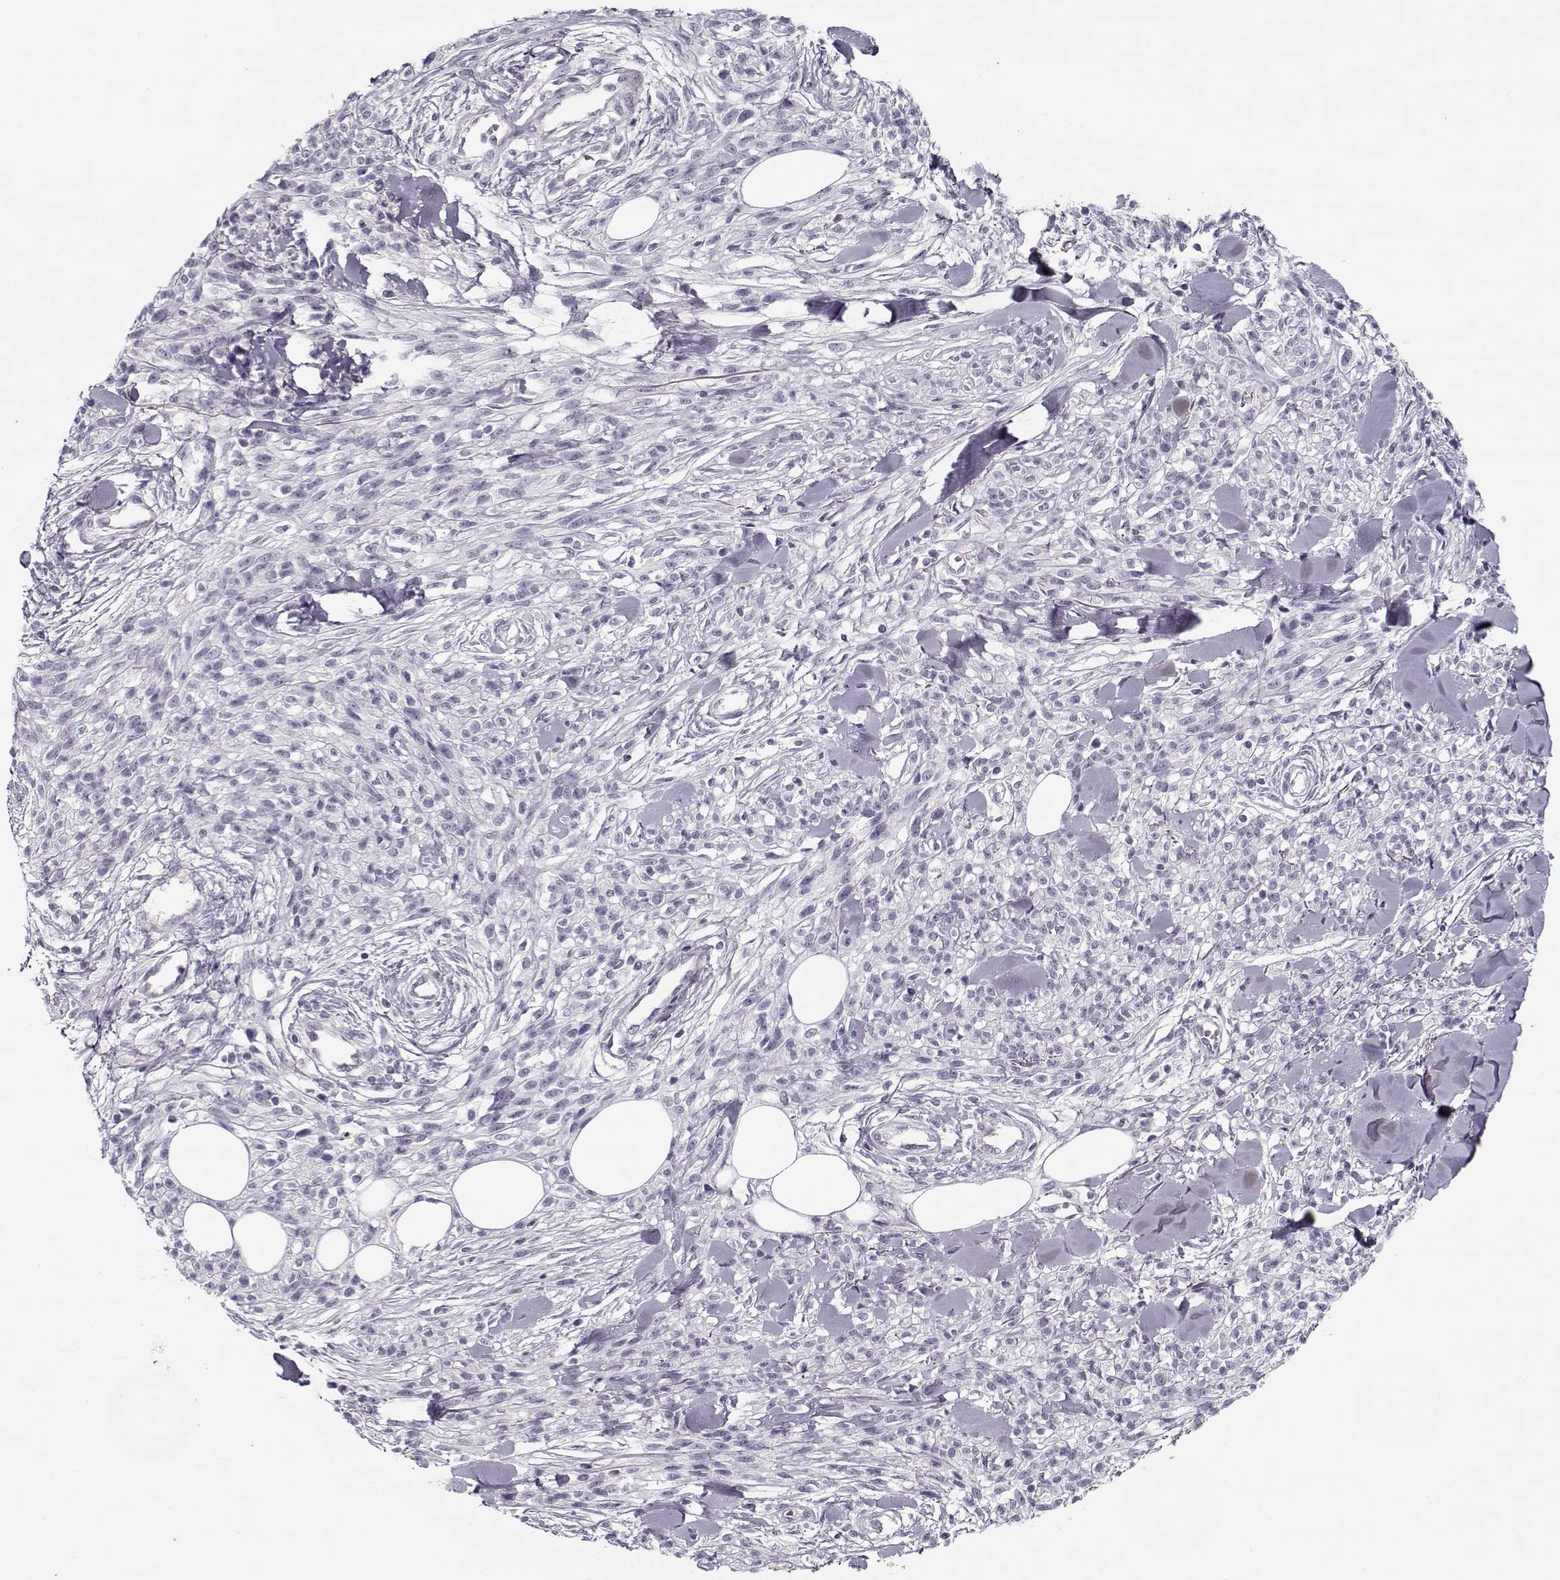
{"staining": {"intensity": "negative", "quantity": "none", "location": "none"}, "tissue": "melanoma", "cell_type": "Tumor cells", "image_type": "cancer", "snomed": [{"axis": "morphology", "description": "Malignant melanoma, NOS"}, {"axis": "topography", "description": "Skin"}, {"axis": "topography", "description": "Skin of trunk"}], "caption": "IHC of human melanoma displays no expression in tumor cells.", "gene": "CCDC136", "patient": {"sex": "male", "age": 74}}